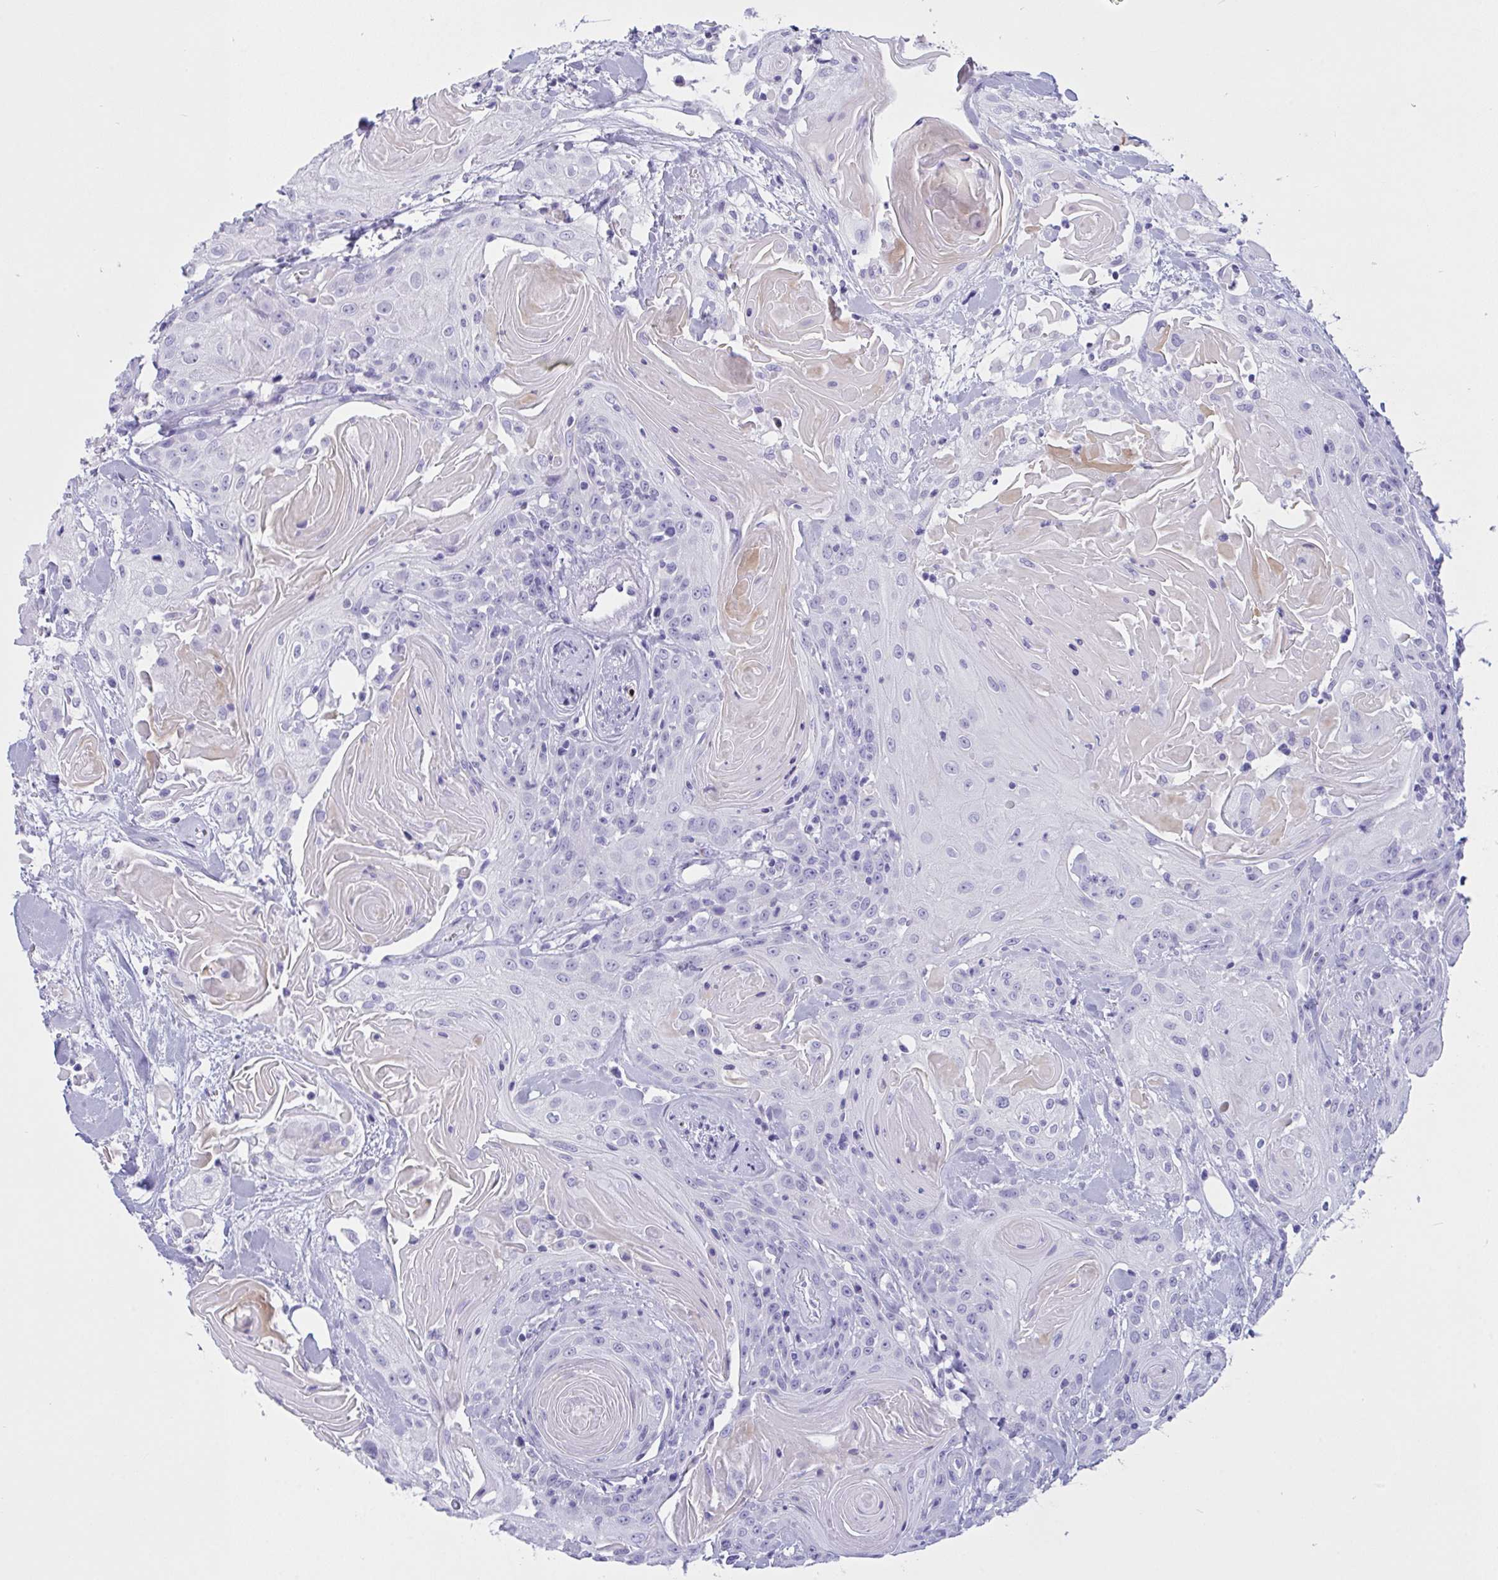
{"staining": {"intensity": "negative", "quantity": "none", "location": "none"}, "tissue": "head and neck cancer", "cell_type": "Tumor cells", "image_type": "cancer", "snomed": [{"axis": "morphology", "description": "Squamous cell carcinoma, NOS"}, {"axis": "topography", "description": "Head-Neck"}], "caption": "IHC of squamous cell carcinoma (head and neck) displays no staining in tumor cells.", "gene": "OXLD1", "patient": {"sex": "female", "age": 84}}